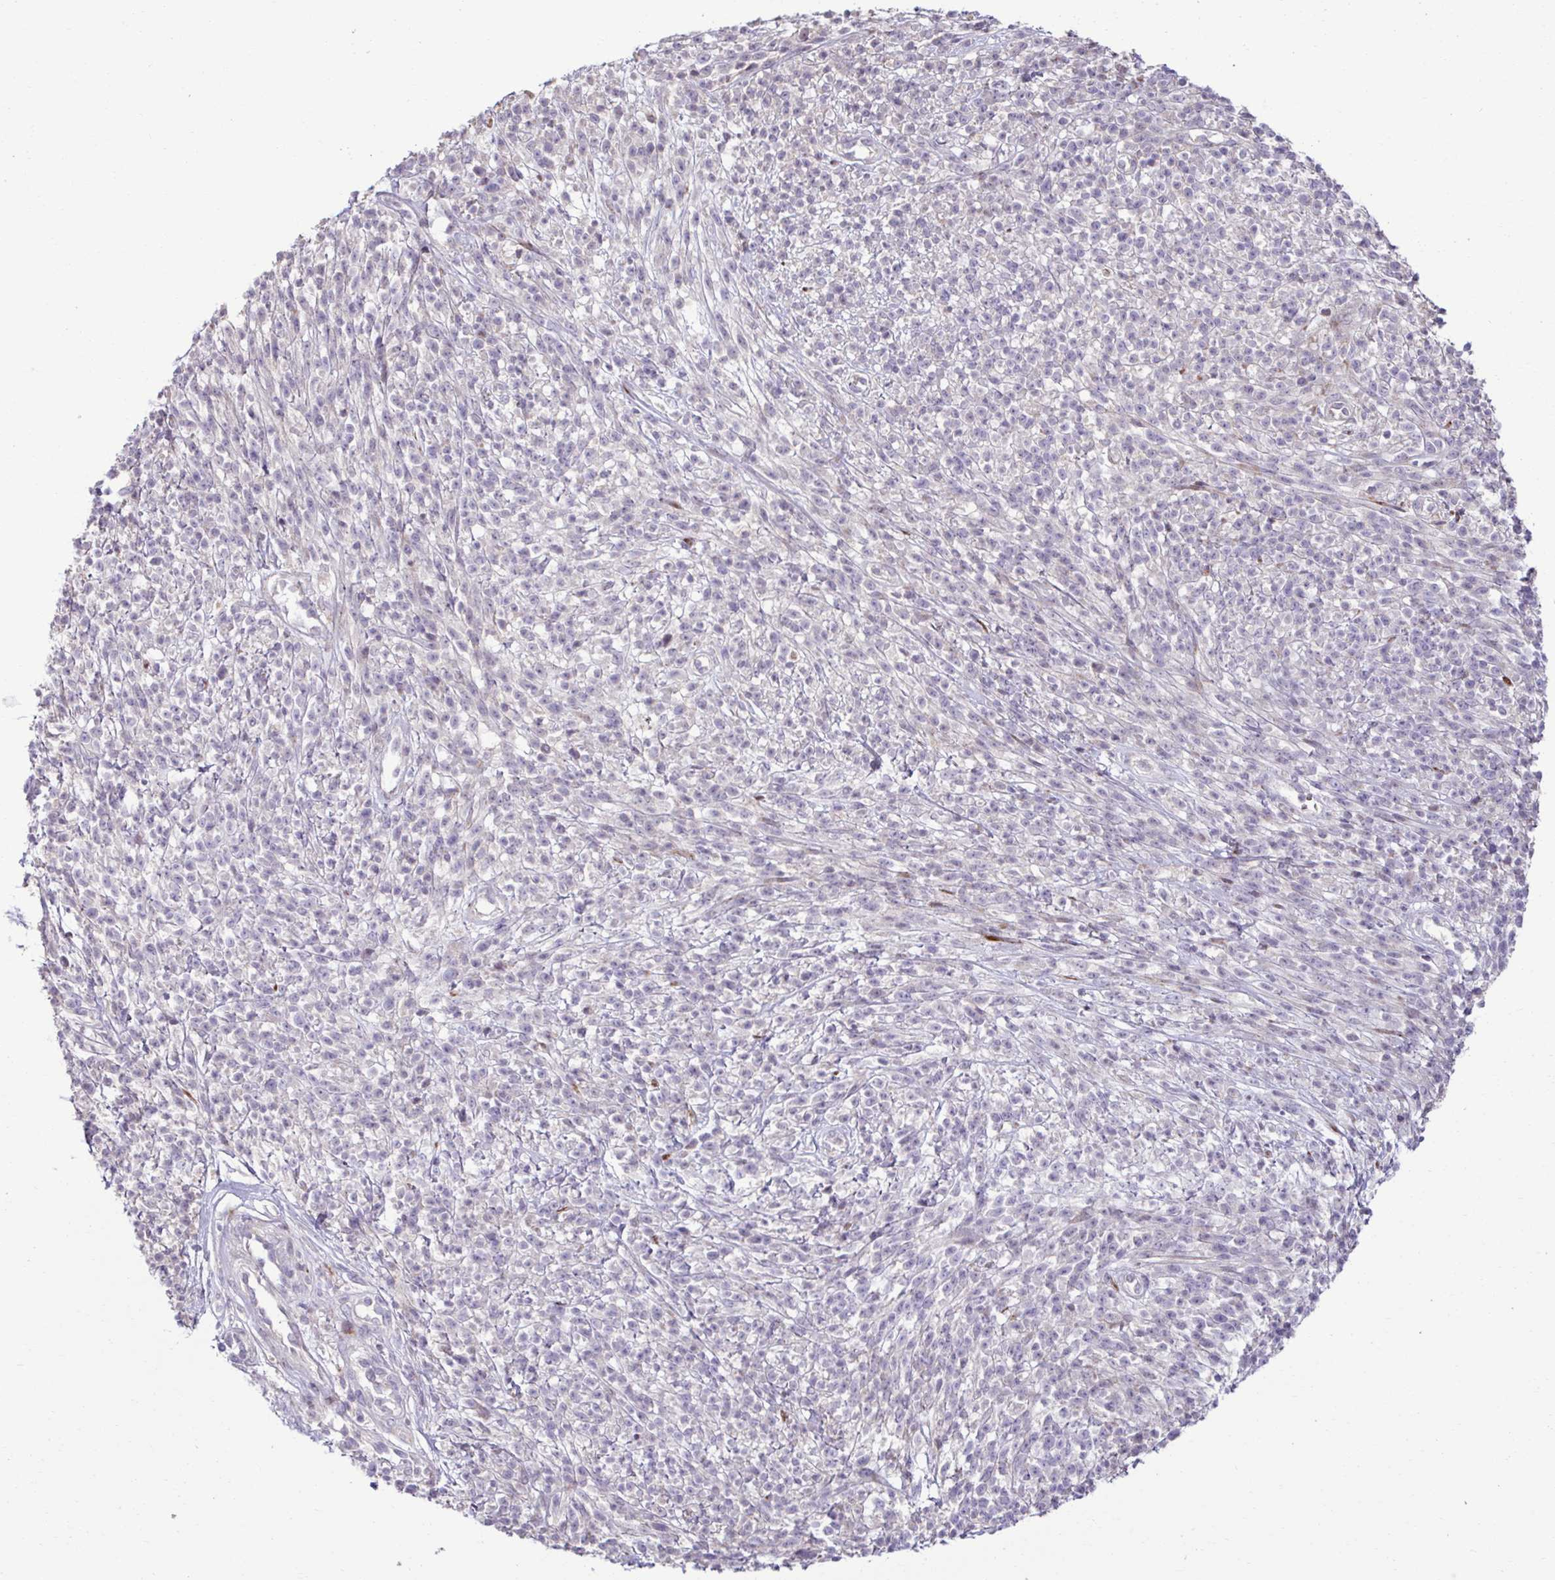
{"staining": {"intensity": "negative", "quantity": "none", "location": "none"}, "tissue": "melanoma", "cell_type": "Tumor cells", "image_type": "cancer", "snomed": [{"axis": "morphology", "description": "Malignant melanoma, NOS"}, {"axis": "topography", "description": "Skin"}, {"axis": "topography", "description": "Skin of trunk"}], "caption": "Micrograph shows no significant protein staining in tumor cells of melanoma.", "gene": "LIMS1", "patient": {"sex": "male", "age": 74}}